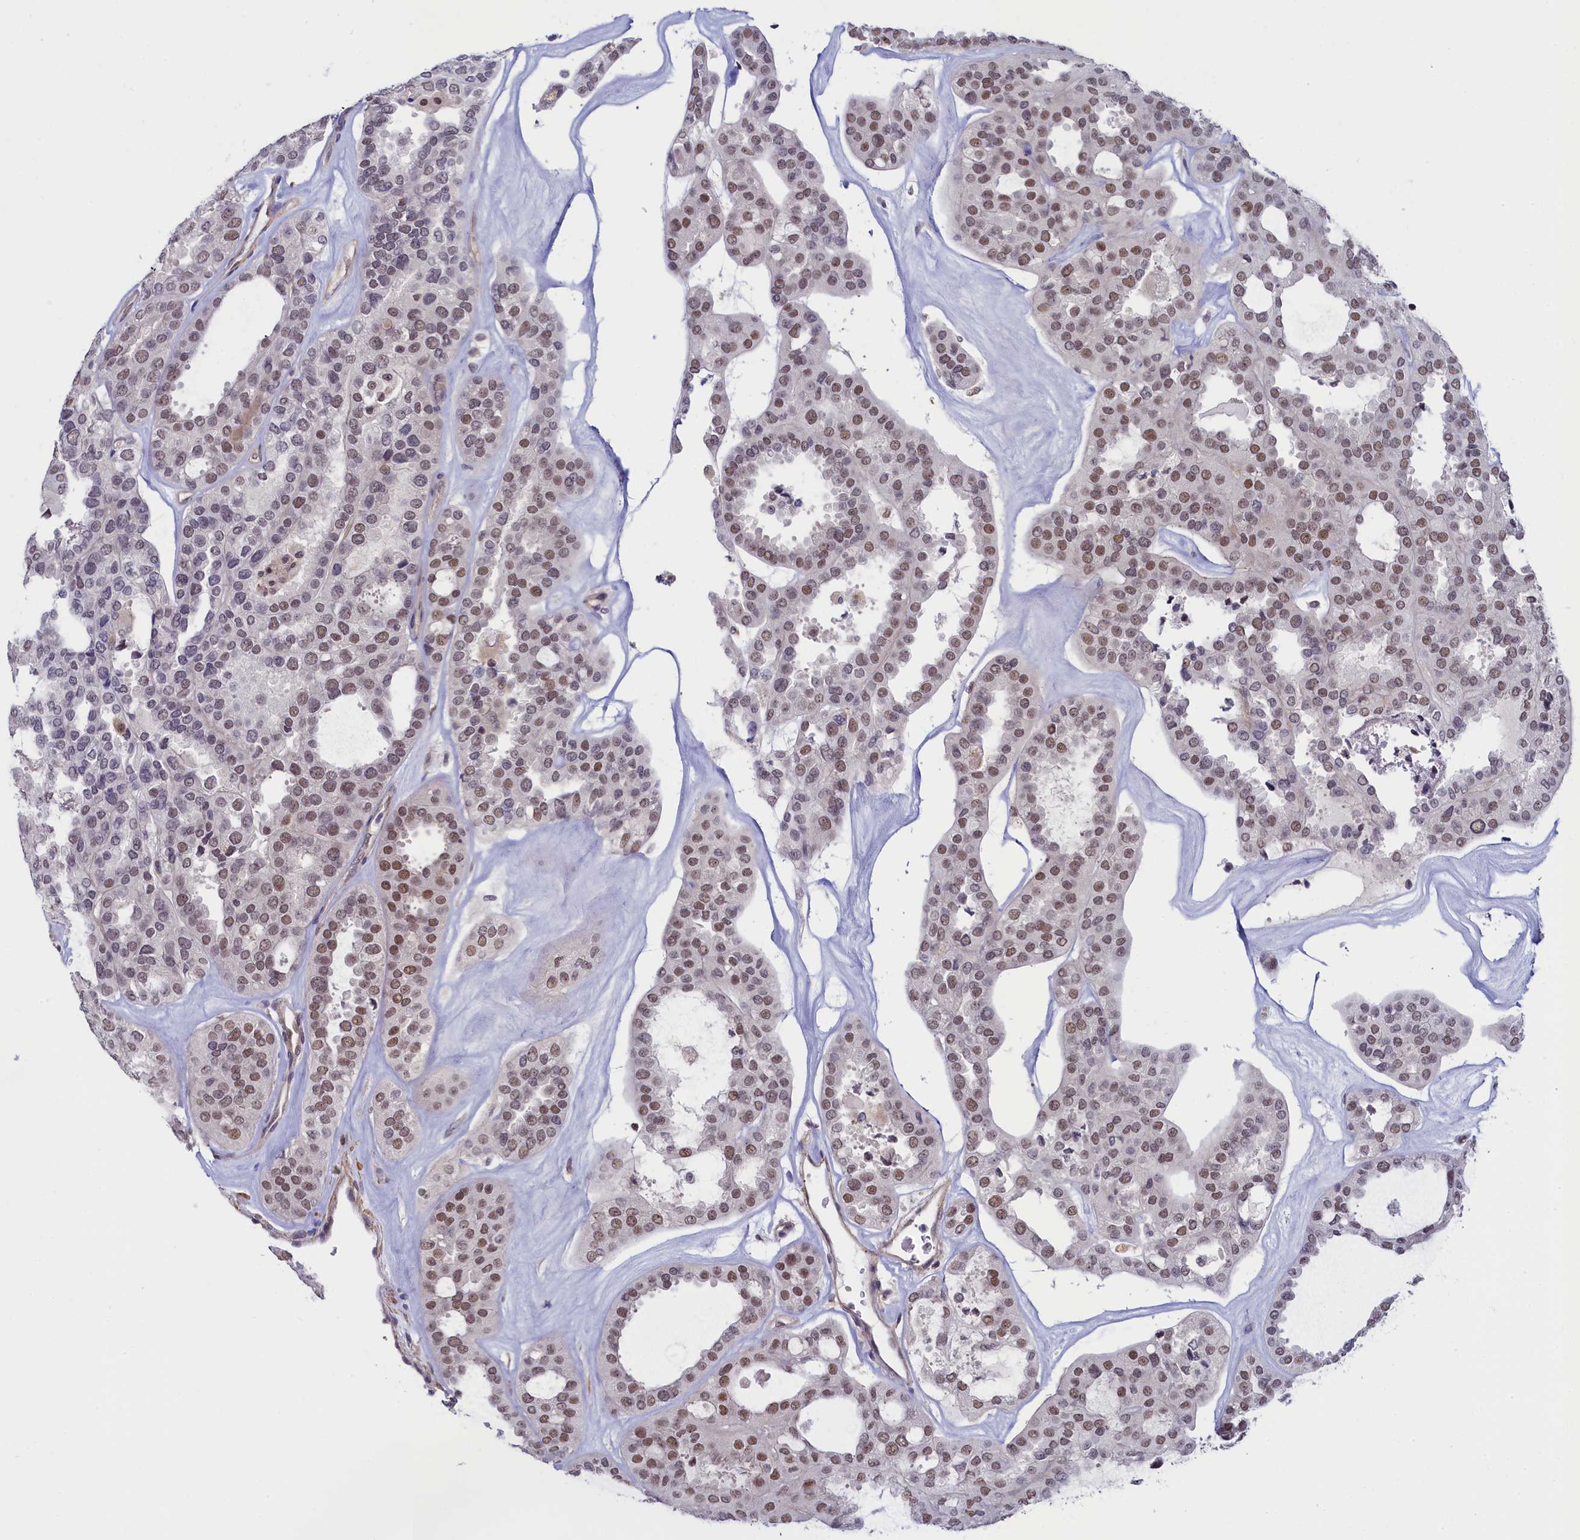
{"staining": {"intensity": "moderate", "quantity": ">75%", "location": "nuclear"}, "tissue": "thyroid cancer", "cell_type": "Tumor cells", "image_type": "cancer", "snomed": [{"axis": "morphology", "description": "Follicular adenoma carcinoma, NOS"}, {"axis": "topography", "description": "Thyroid gland"}], "caption": "A photomicrograph showing moderate nuclear expression in about >75% of tumor cells in thyroid cancer (follicular adenoma carcinoma), as visualized by brown immunohistochemical staining.", "gene": "INTS14", "patient": {"sex": "male", "age": 75}}